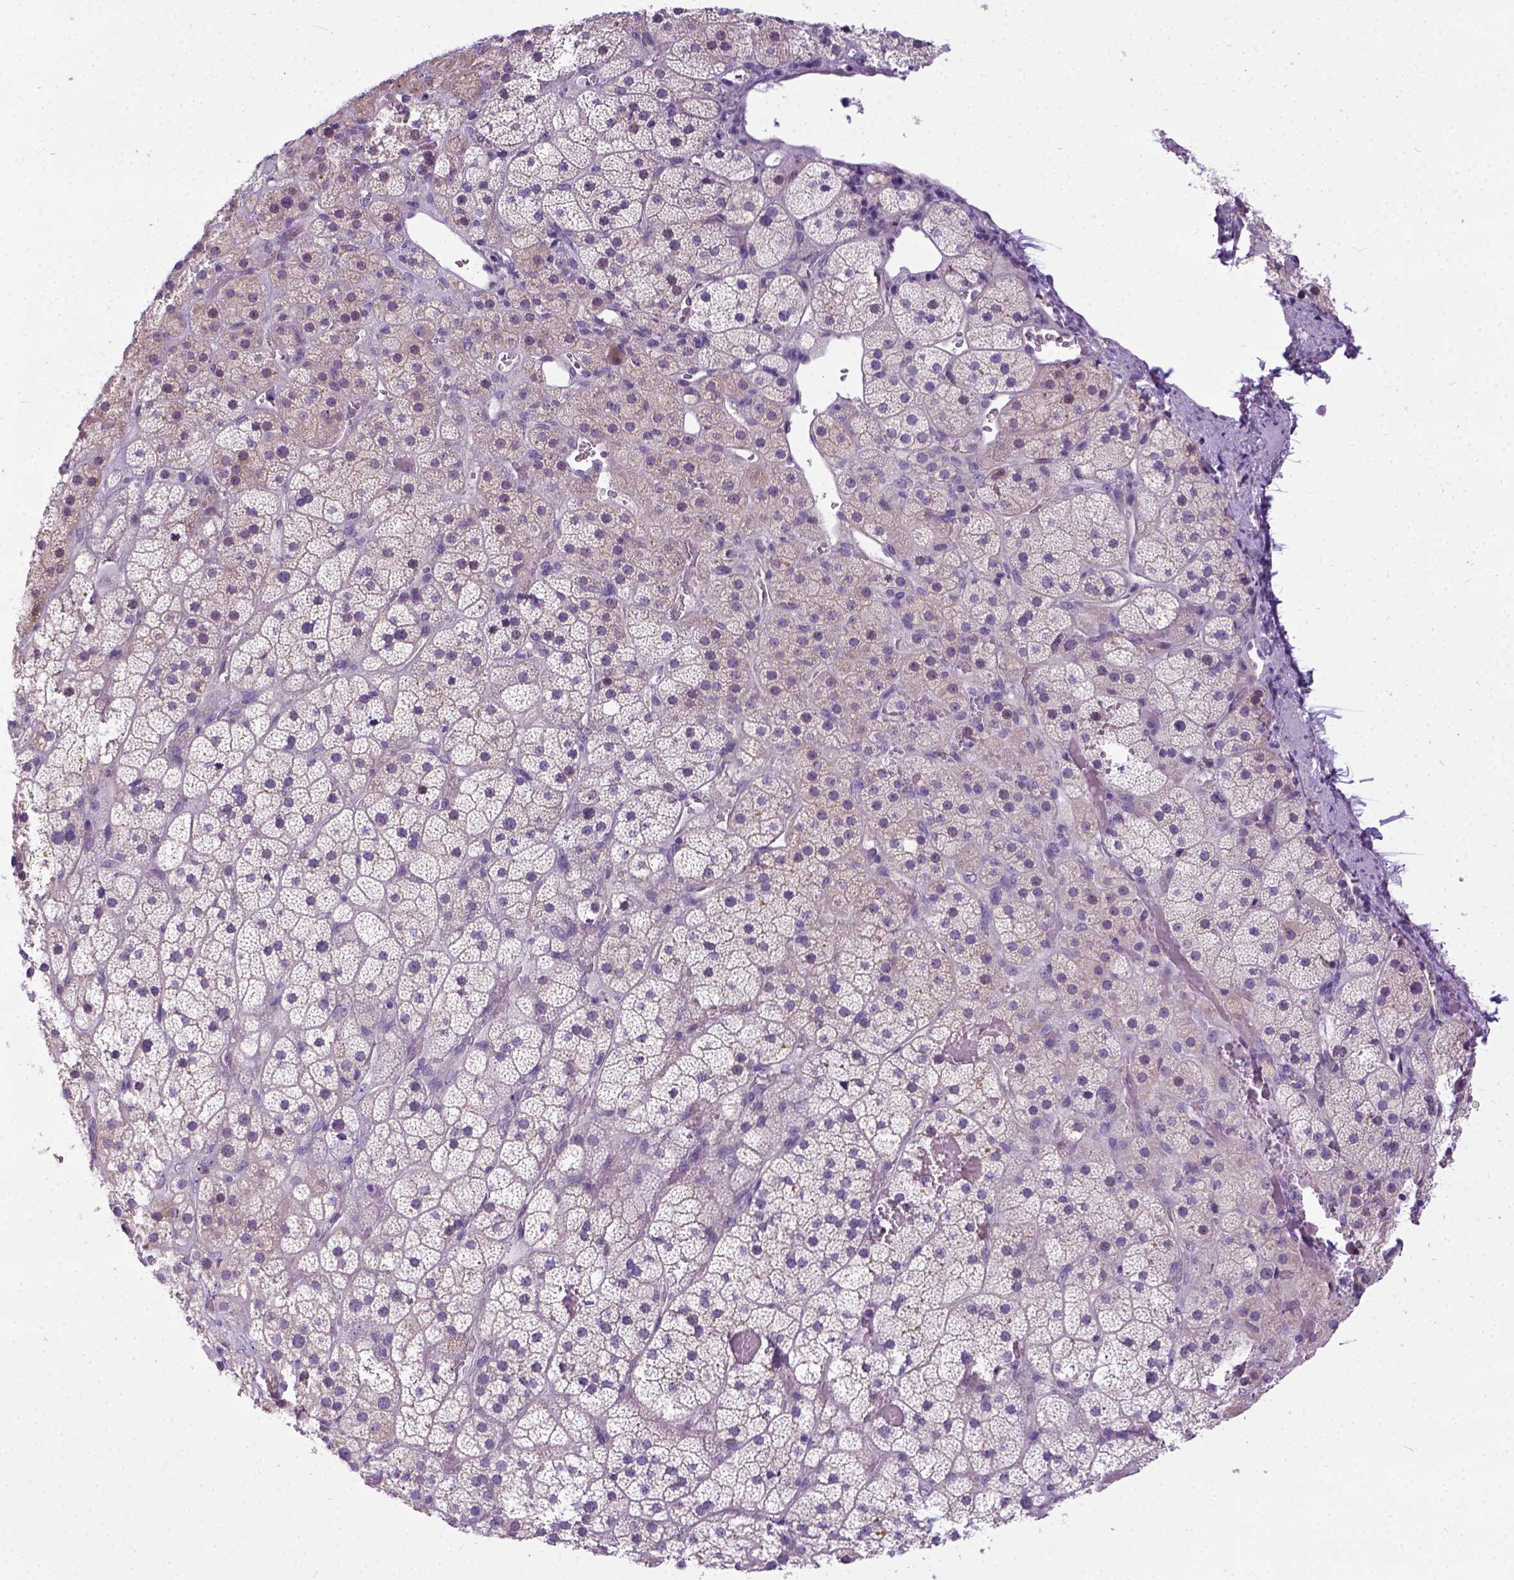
{"staining": {"intensity": "weak", "quantity": "25%-75%", "location": "cytoplasmic/membranous"}, "tissue": "adrenal gland", "cell_type": "Glandular cells", "image_type": "normal", "snomed": [{"axis": "morphology", "description": "Normal tissue, NOS"}, {"axis": "topography", "description": "Adrenal gland"}], "caption": "Benign adrenal gland shows weak cytoplasmic/membranous positivity in about 25%-75% of glandular cells (DAB = brown stain, brightfield microscopy at high magnification)..", "gene": "NEK5", "patient": {"sex": "male", "age": 57}}